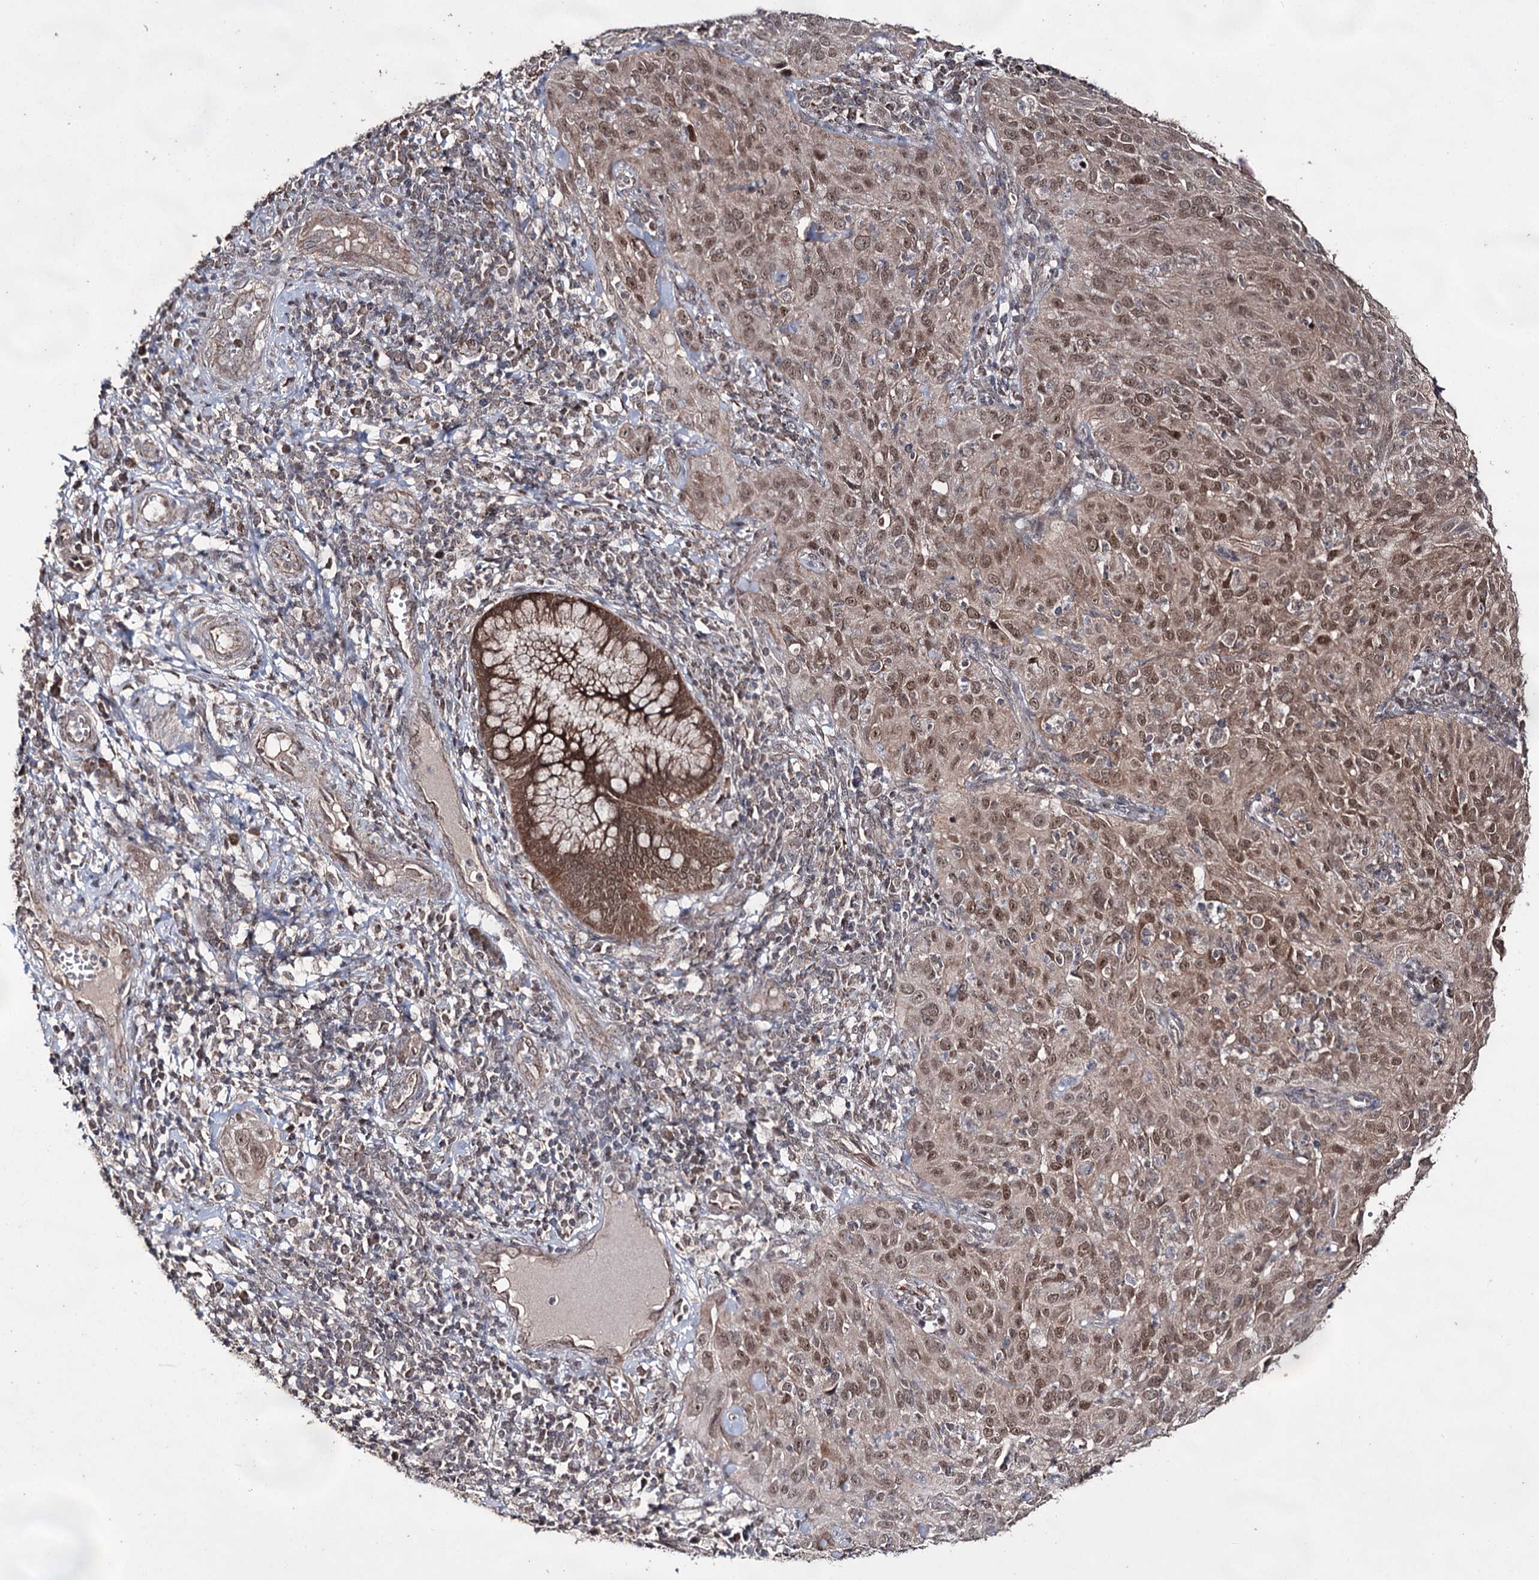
{"staining": {"intensity": "moderate", "quantity": ">75%", "location": "nuclear"}, "tissue": "cervical cancer", "cell_type": "Tumor cells", "image_type": "cancer", "snomed": [{"axis": "morphology", "description": "Squamous cell carcinoma, NOS"}, {"axis": "topography", "description": "Cervix"}], "caption": "Moderate nuclear positivity for a protein is identified in approximately >75% of tumor cells of cervical squamous cell carcinoma using IHC.", "gene": "ACTR6", "patient": {"sex": "female", "age": 31}}